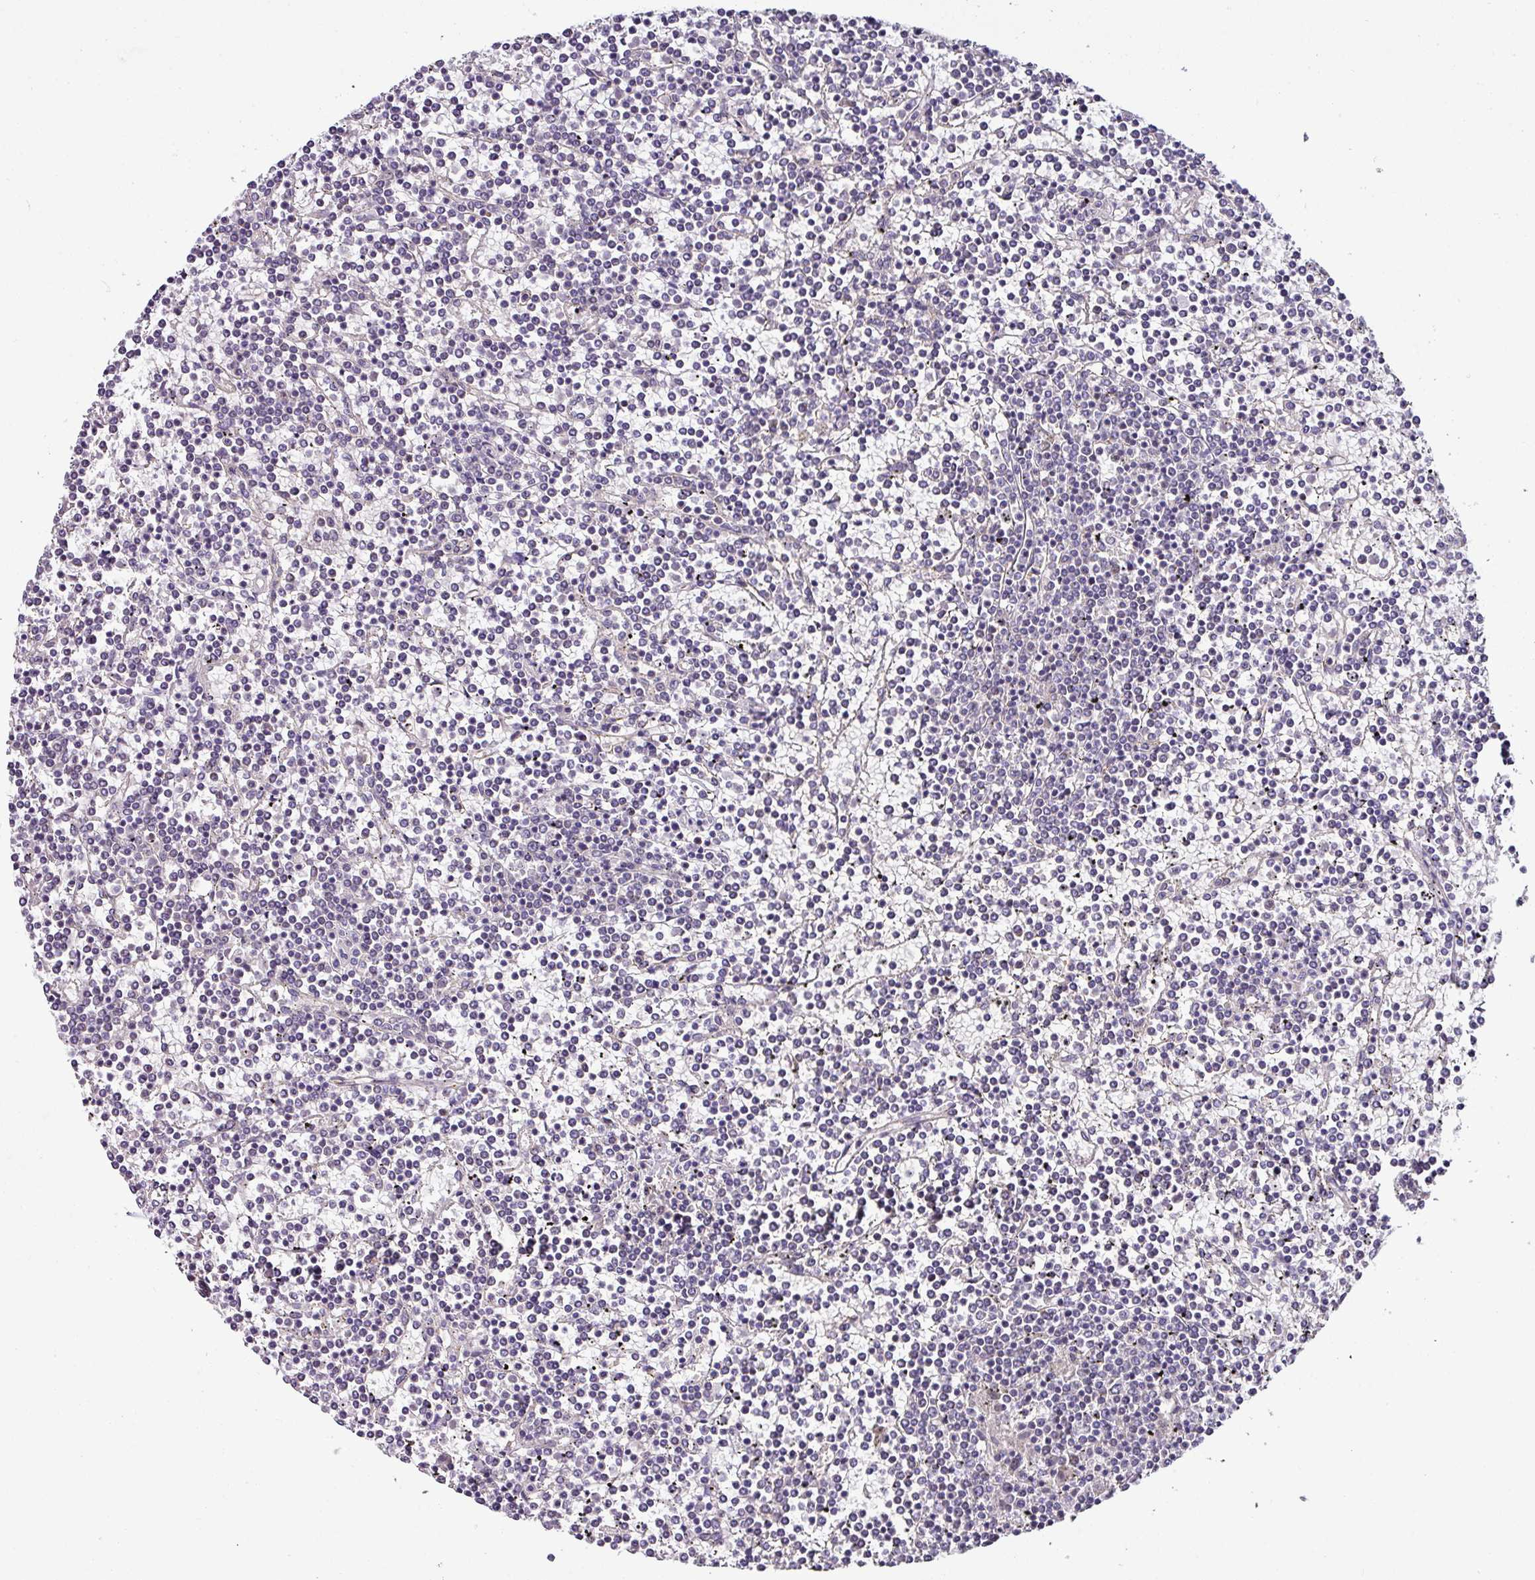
{"staining": {"intensity": "negative", "quantity": "none", "location": "none"}, "tissue": "lymphoma", "cell_type": "Tumor cells", "image_type": "cancer", "snomed": [{"axis": "morphology", "description": "Malignant lymphoma, non-Hodgkin's type, Low grade"}, {"axis": "topography", "description": "Spleen"}], "caption": "IHC photomicrograph of human lymphoma stained for a protein (brown), which displays no staining in tumor cells.", "gene": "NAPSA", "patient": {"sex": "female", "age": 19}}